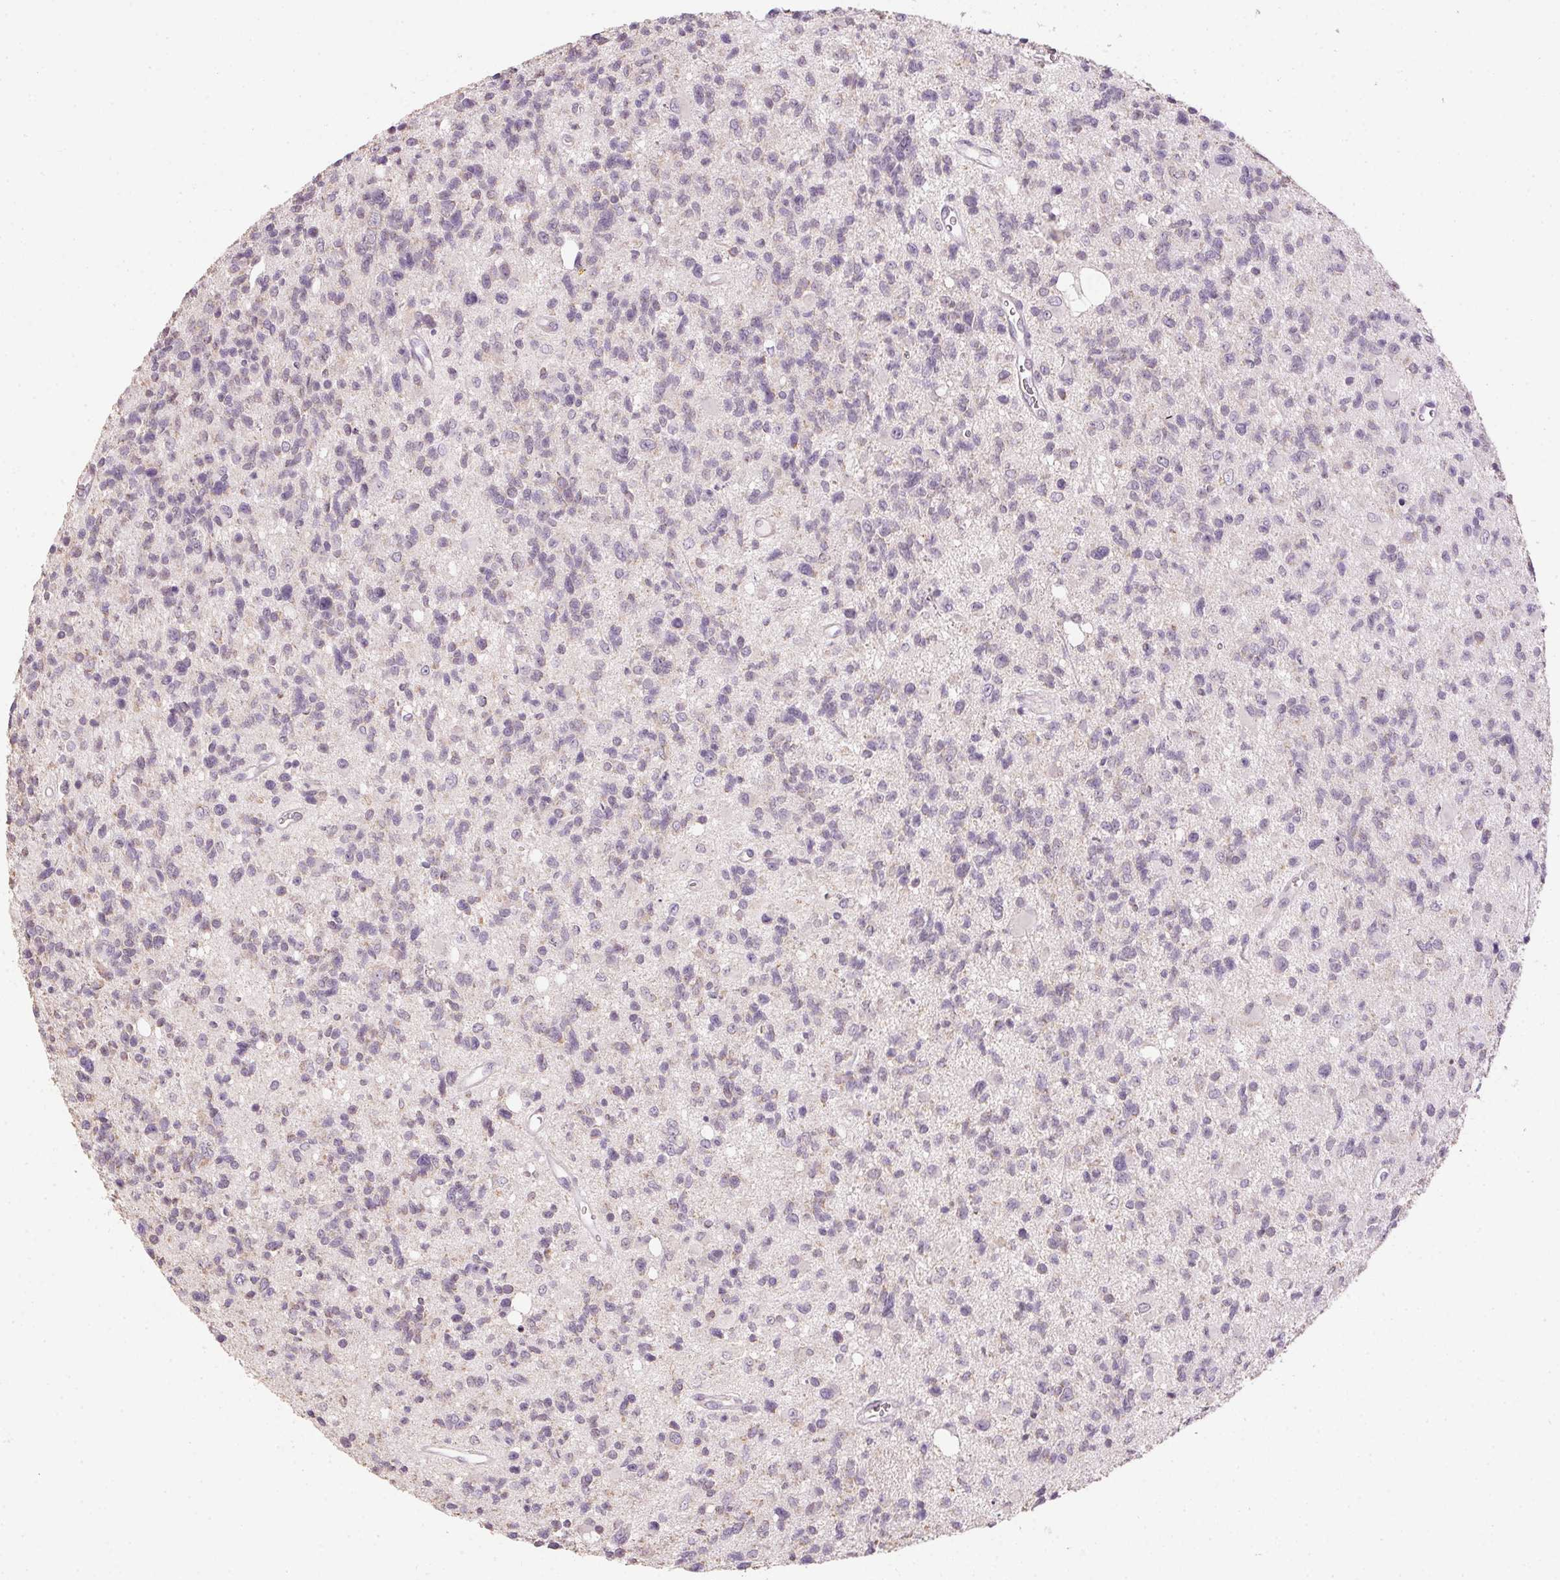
{"staining": {"intensity": "negative", "quantity": "none", "location": "none"}, "tissue": "glioma", "cell_type": "Tumor cells", "image_type": "cancer", "snomed": [{"axis": "morphology", "description": "Glioma, malignant, High grade"}, {"axis": "topography", "description": "Brain"}], "caption": "This is an immunohistochemistry image of human glioma. There is no expression in tumor cells.", "gene": "SPACA9", "patient": {"sex": "male", "age": 29}}